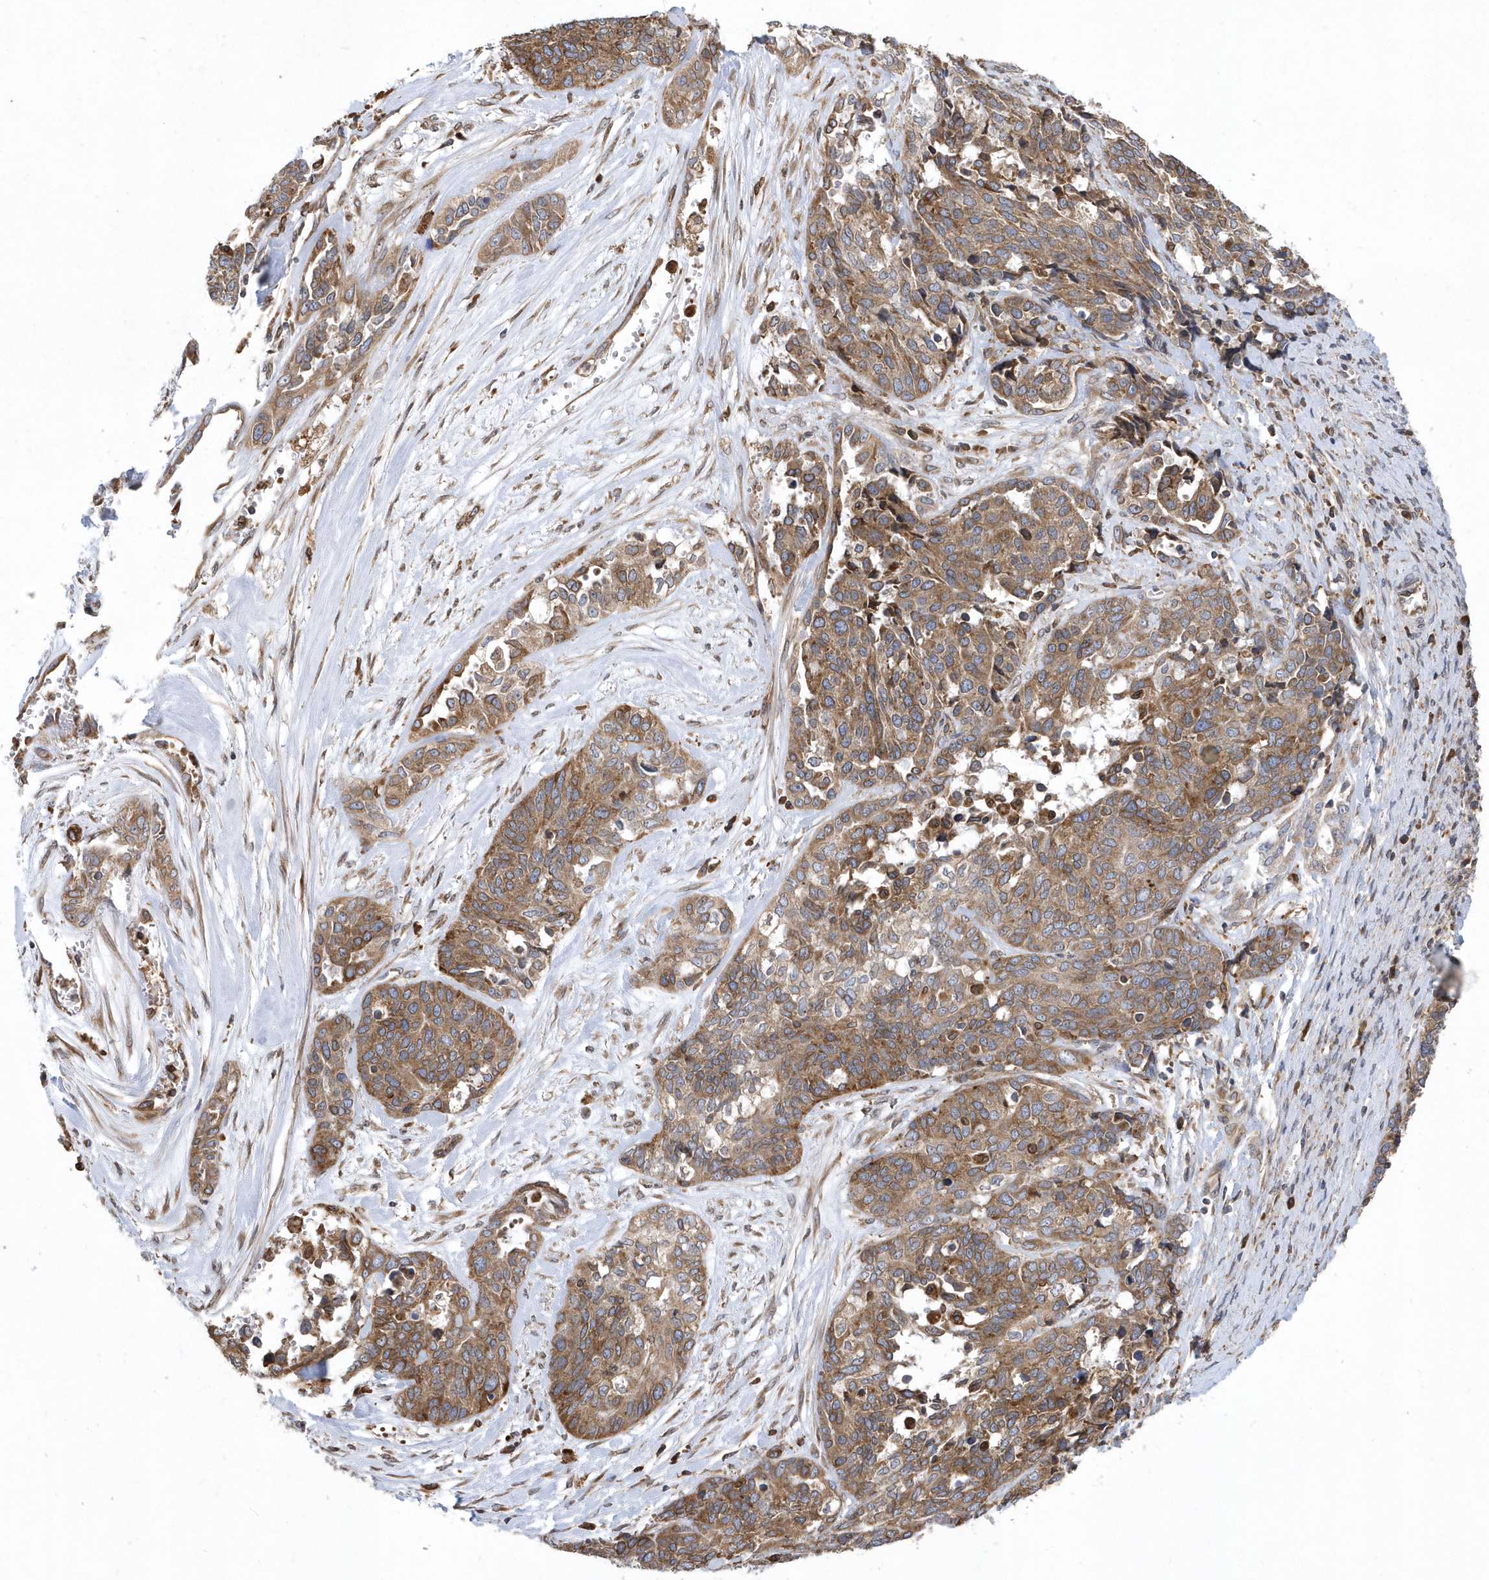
{"staining": {"intensity": "moderate", "quantity": ">75%", "location": "cytoplasmic/membranous"}, "tissue": "ovarian cancer", "cell_type": "Tumor cells", "image_type": "cancer", "snomed": [{"axis": "morphology", "description": "Cystadenocarcinoma, serous, NOS"}, {"axis": "topography", "description": "Ovary"}], "caption": "Moderate cytoplasmic/membranous staining is present in about >75% of tumor cells in ovarian serous cystadenocarcinoma.", "gene": "VAMP7", "patient": {"sex": "female", "age": 44}}